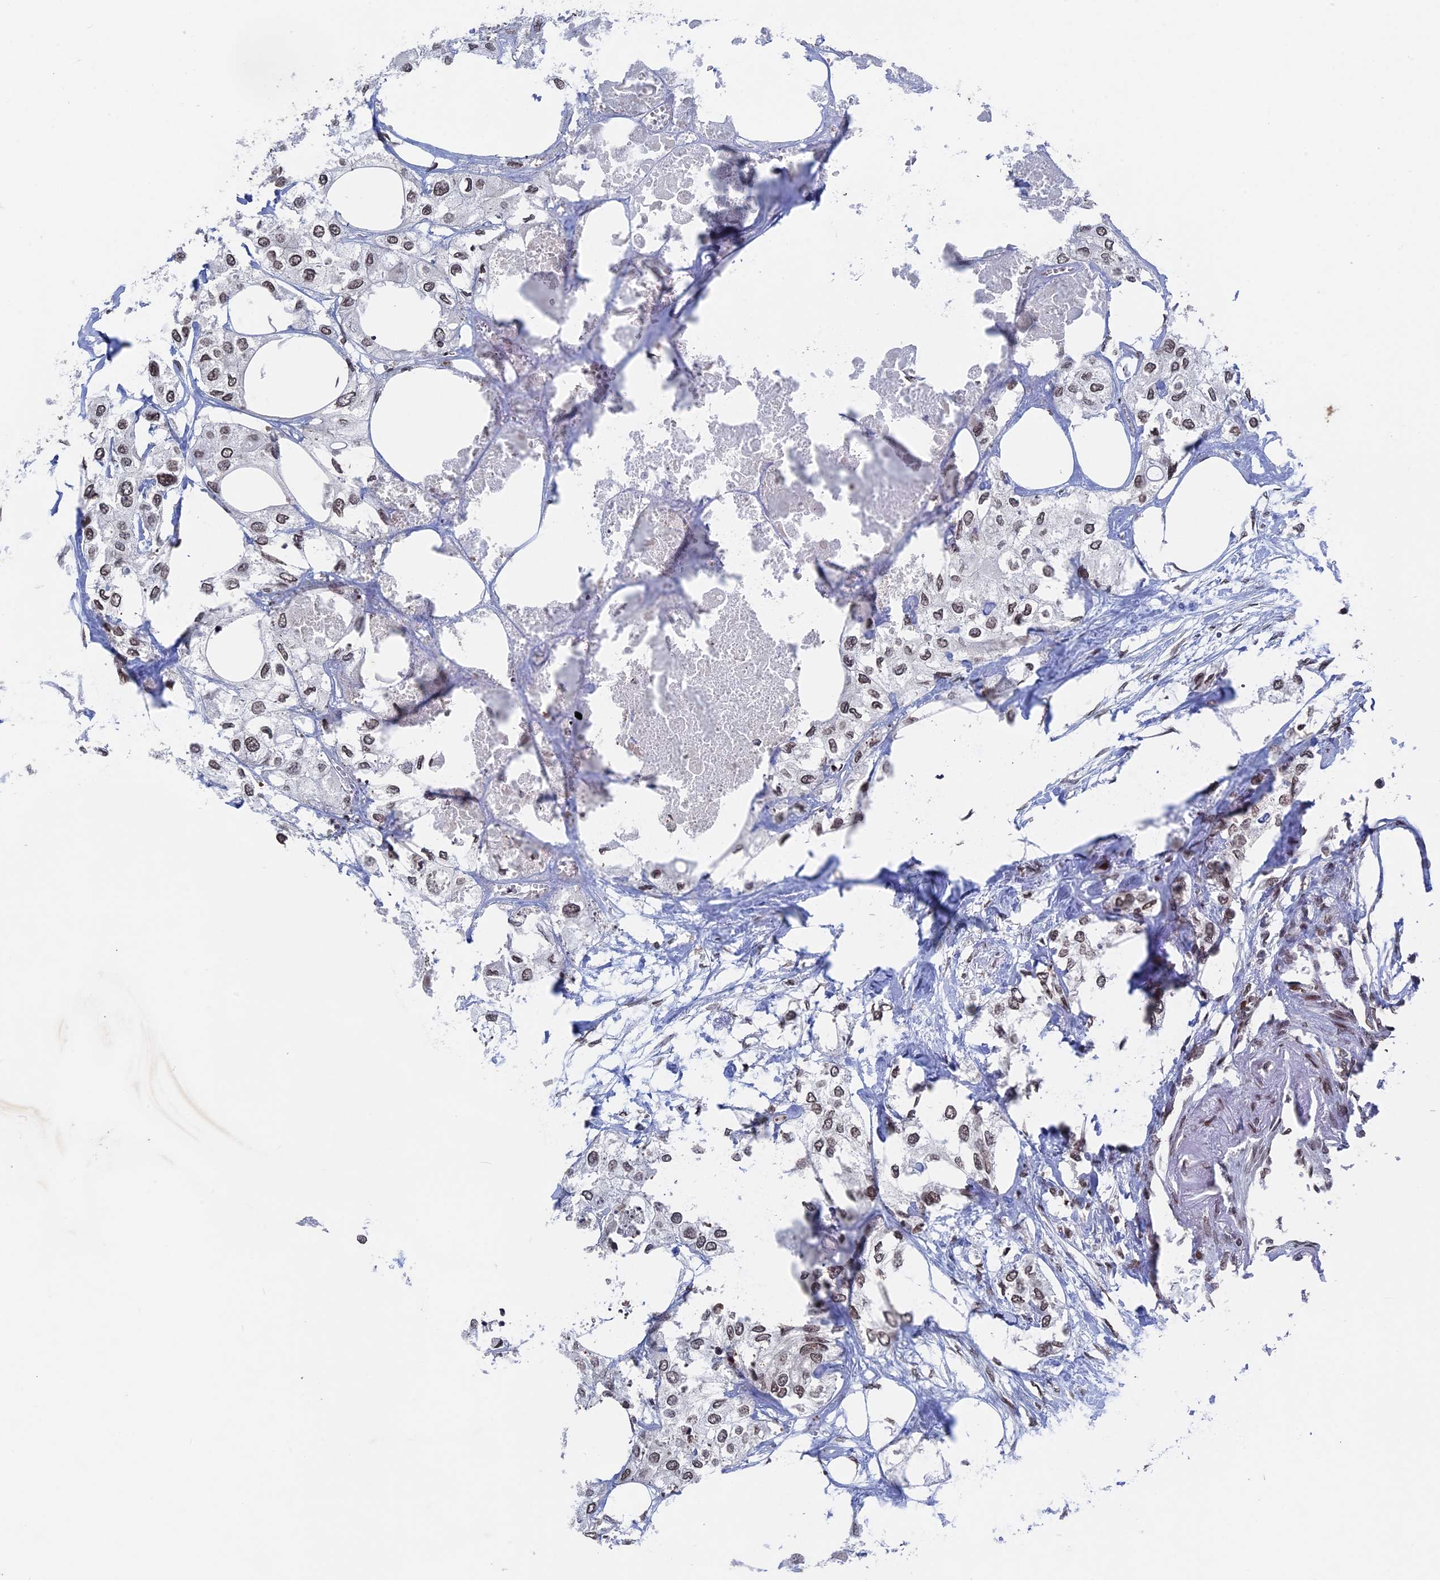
{"staining": {"intensity": "weak", "quantity": ">75%", "location": "nuclear"}, "tissue": "urothelial cancer", "cell_type": "Tumor cells", "image_type": "cancer", "snomed": [{"axis": "morphology", "description": "Urothelial carcinoma, High grade"}, {"axis": "topography", "description": "Urinary bladder"}], "caption": "Immunohistochemical staining of urothelial cancer reveals low levels of weak nuclear positivity in approximately >75% of tumor cells.", "gene": "NR2C2AP", "patient": {"sex": "male", "age": 64}}